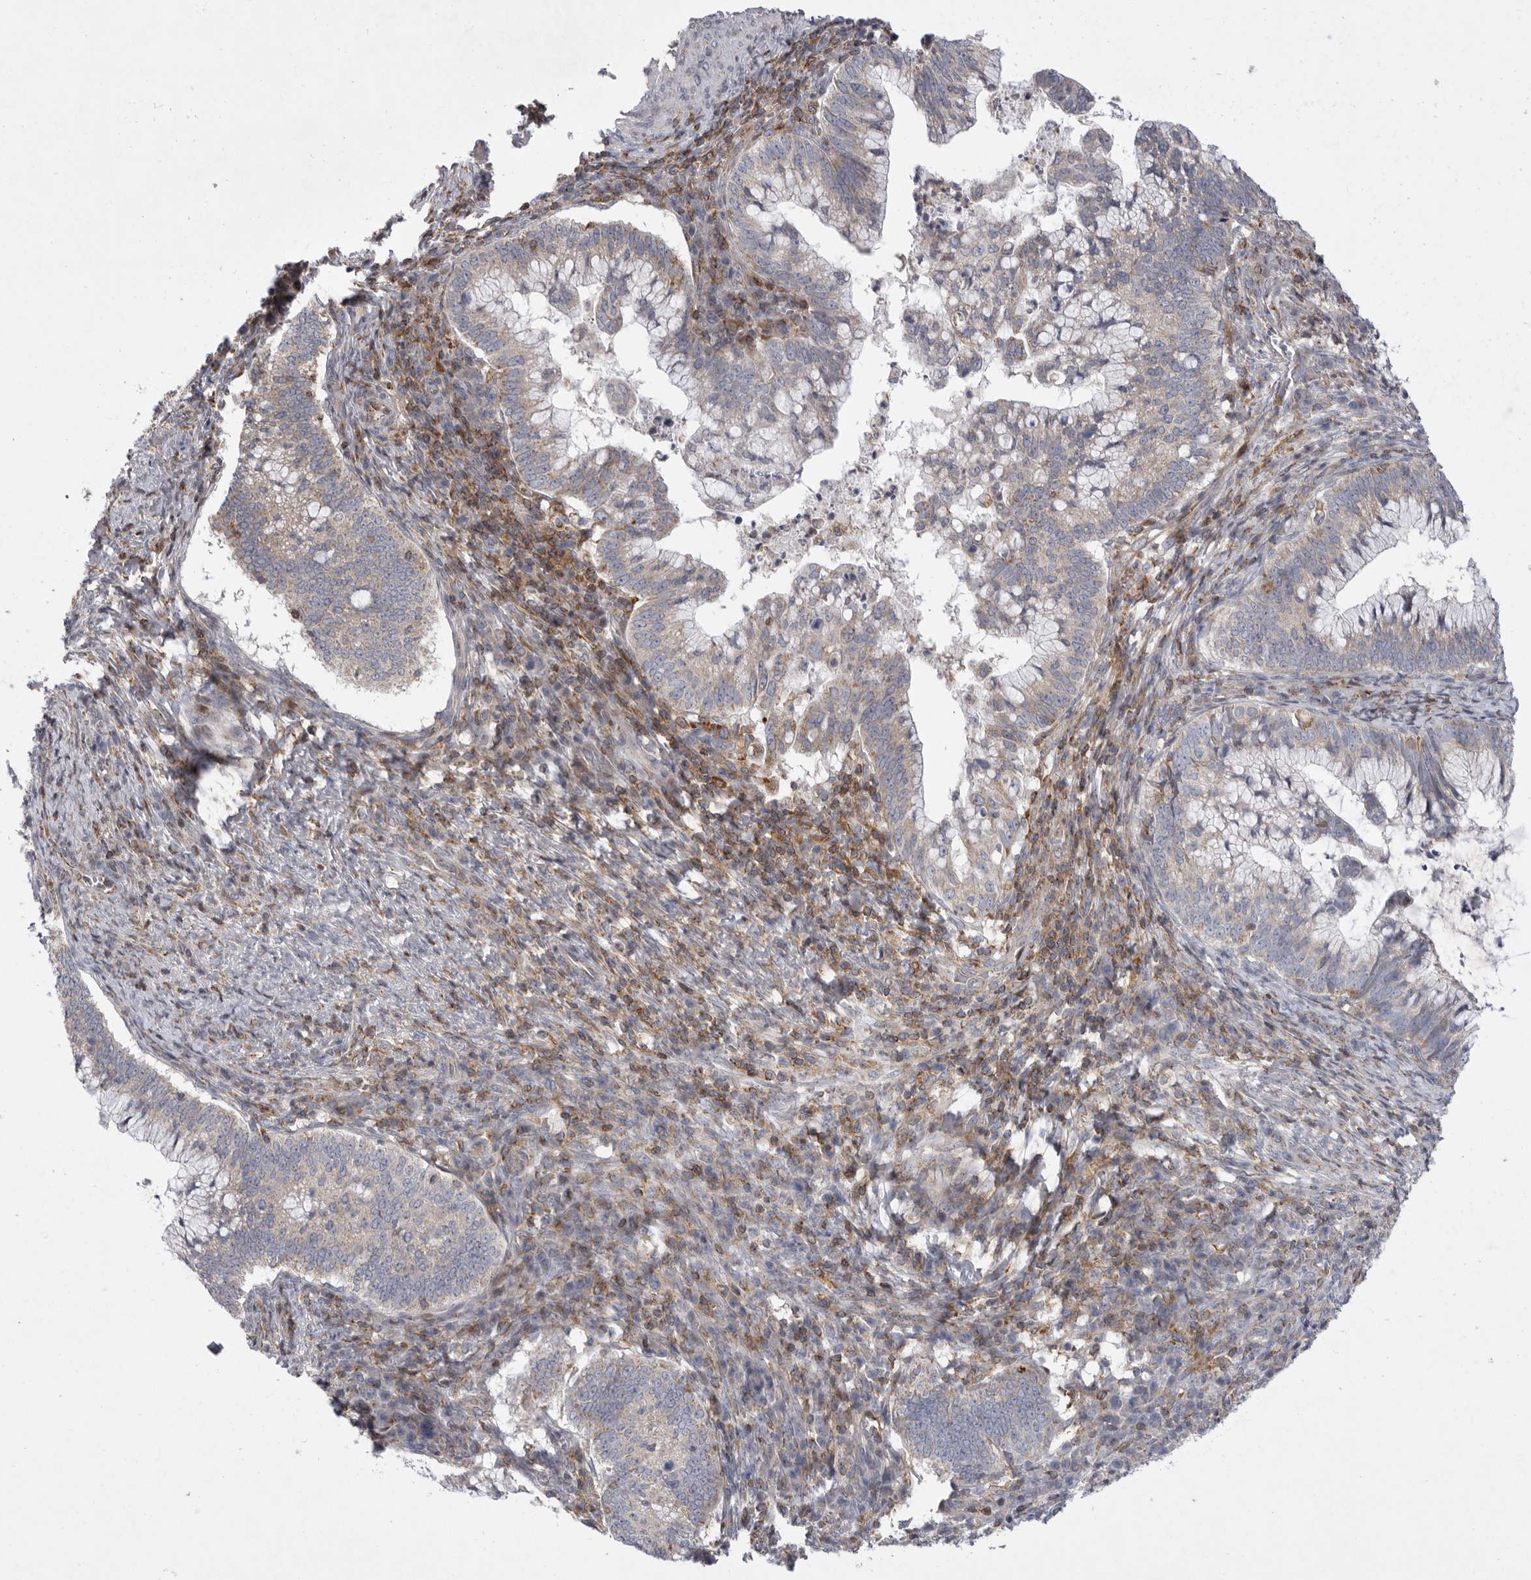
{"staining": {"intensity": "weak", "quantity": "25%-75%", "location": "cytoplasmic/membranous"}, "tissue": "cervical cancer", "cell_type": "Tumor cells", "image_type": "cancer", "snomed": [{"axis": "morphology", "description": "Adenocarcinoma, NOS"}, {"axis": "topography", "description": "Cervix"}], "caption": "This is a micrograph of immunohistochemistry (IHC) staining of cervical adenocarcinoma, which shows weak expression in the cytoplasmic/membranous of tumor cells.", "gene": "MPZL1", "patient": {"sex": "female", "age": 36}}